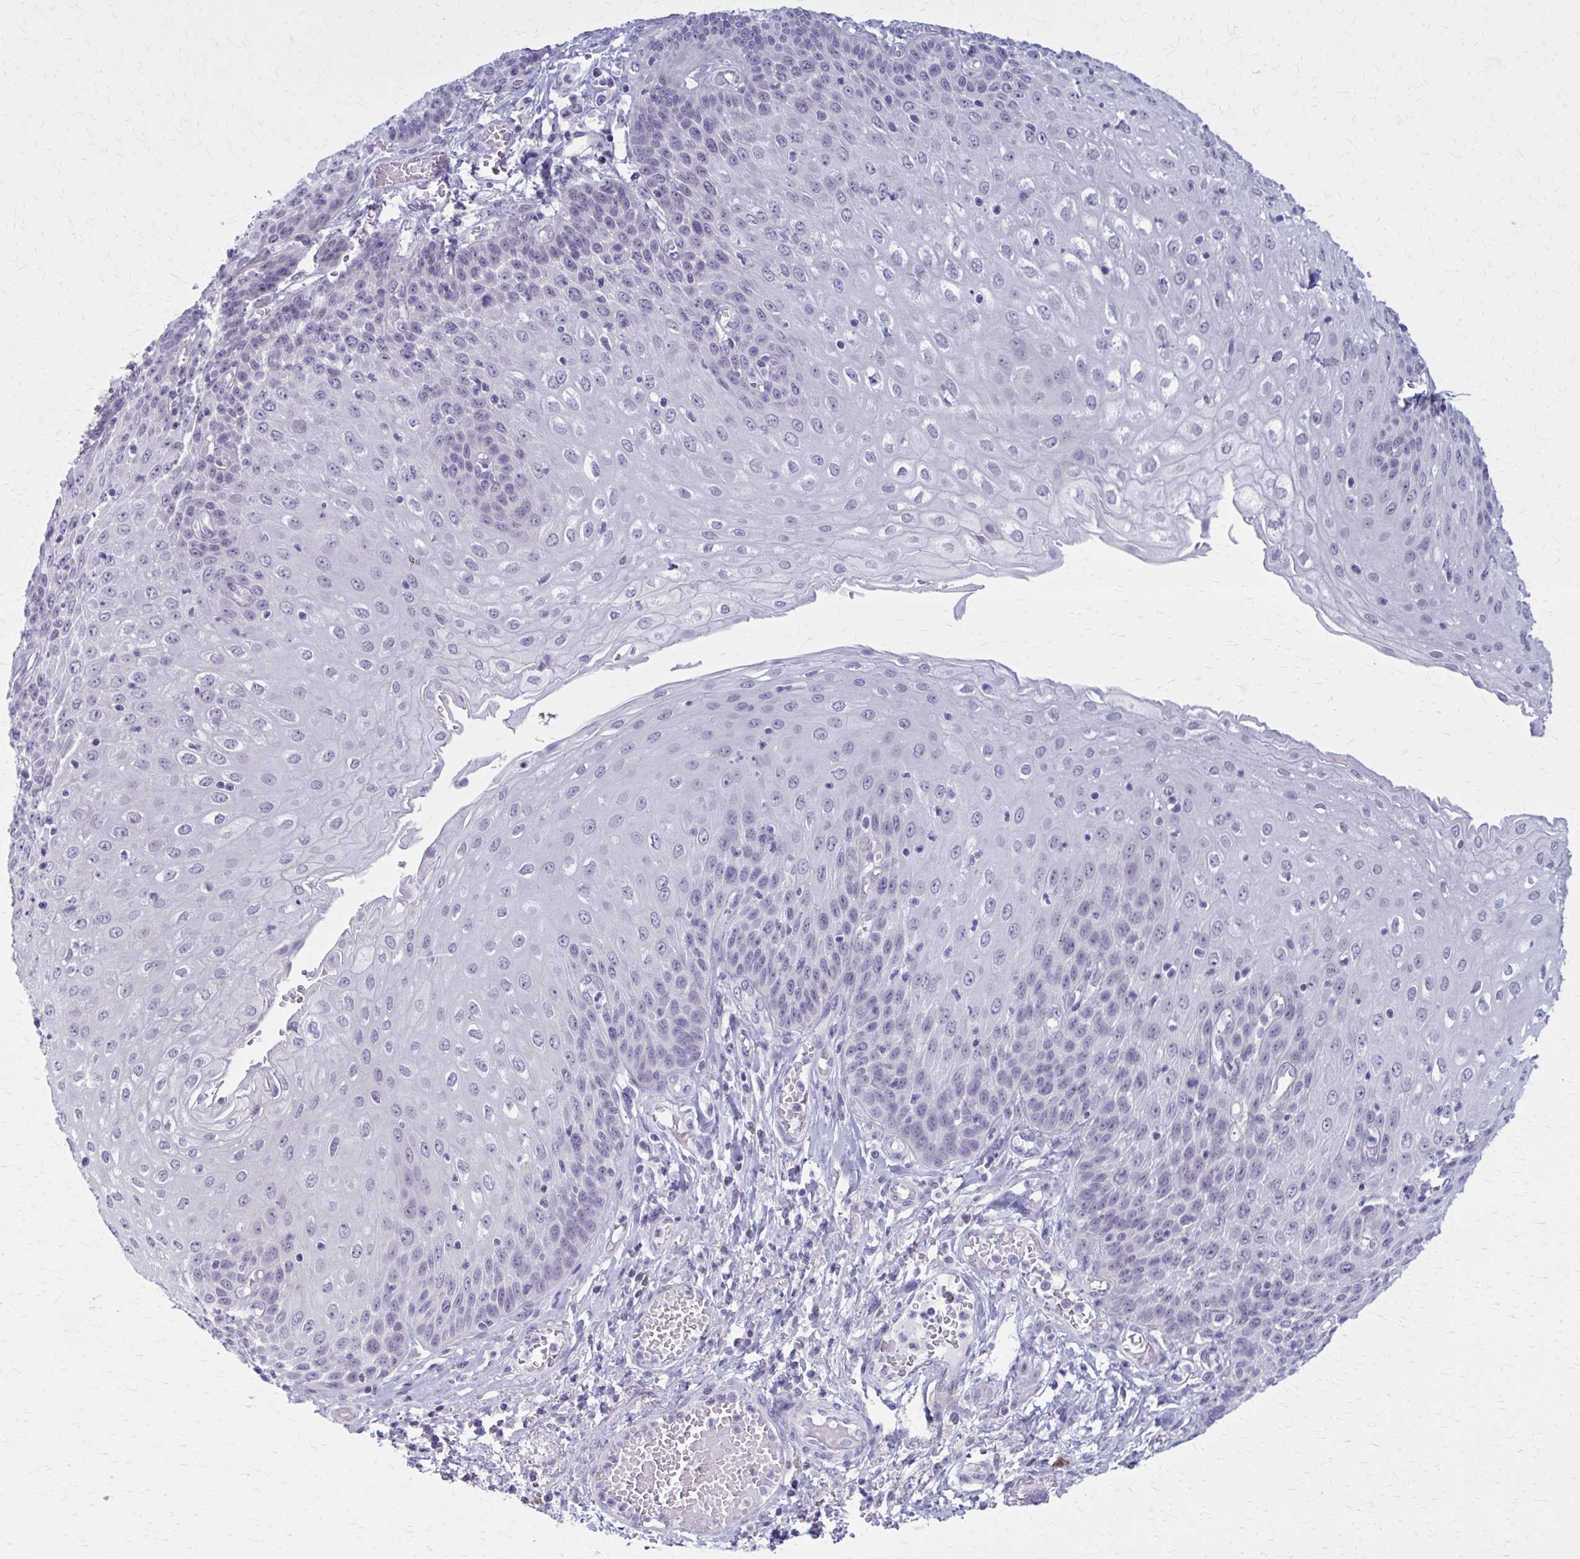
{"staining": {"intensity": "negative", "quantity": "none", "location": "none"}, "tissue": "esophagus", "cell_type": "Squamous epithelial cells", "image_type": "normal", "snomed": [{"axis": "morphology", "description": "Normal tissue, NOS"}, {"axis": "morphology", "description": "Adenocarcinoma, NOS"}, {"axis": "topography", "description": "Esophagus"}], "caption": "Image shows no significant protein expression in squamous epithelial cells of unremarkable esophagus.", "gene": "CD38", "patient": {"sex": "male", "age": 81}}